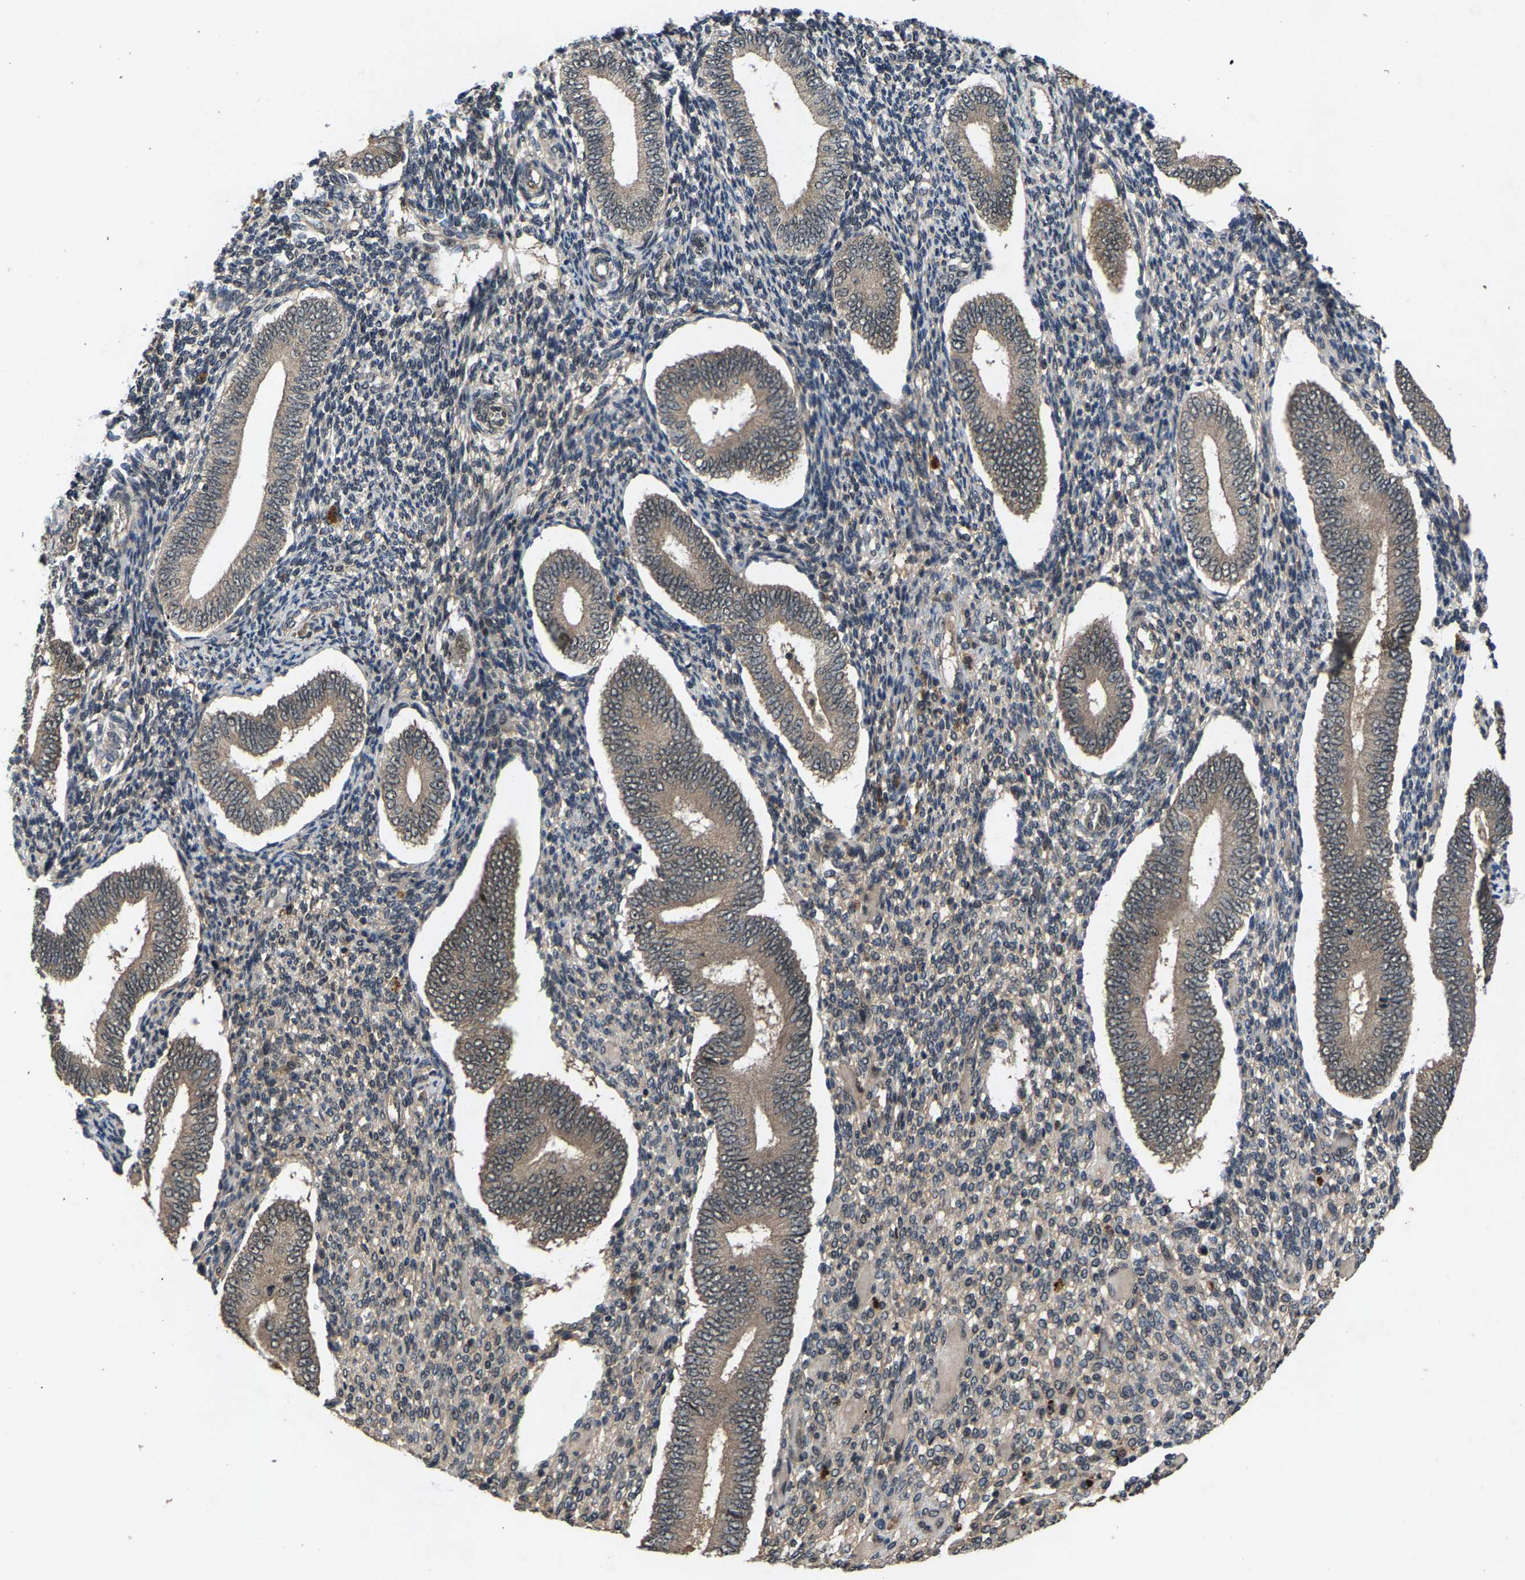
{"staining": {"intensity": "negative", "quantity": "none", "location": "none"}, "tissue": "endometrium", "cell_type": "Cells in endometrial stroma", "image_type": "normal", "snomed": [{"axis": "morphology", "description": "Normal tissue, NOS"}, {"axis": "topography", "description": "Endometrium"}], "caption": "The micrograph reveals no significant staining in cells in endometrial stroma of endometrium.", "gene": "HUWE1", "patient": {"sex": "female", "age": 42}}